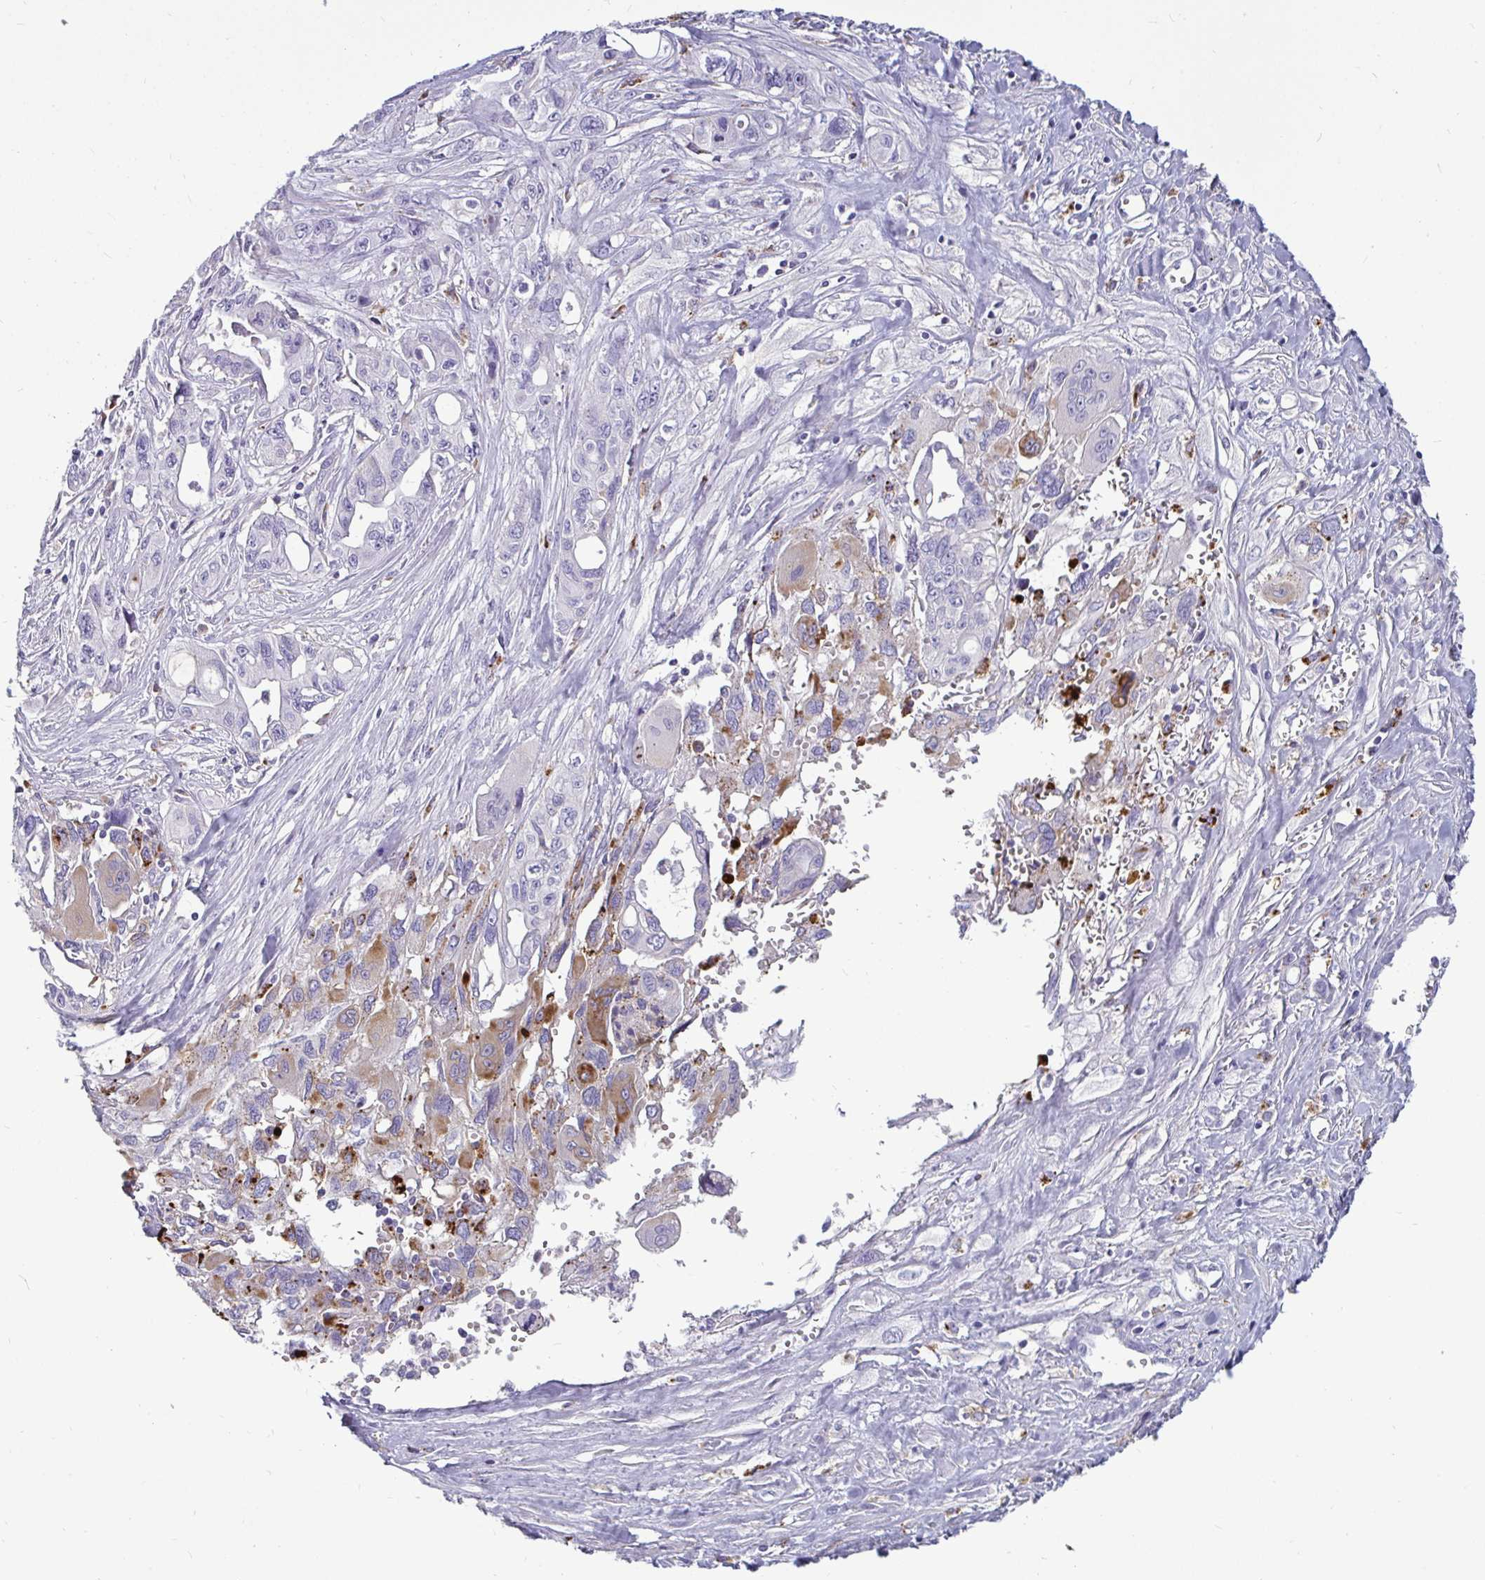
{"staining": {"intensity": "moderate", "quantity": "<25%", "location": "cytoplasmic/membranous"}, "tissue": "pancreatic cancer", "cell_type": "Tumor cells", "image_type": "cancer", "snomed": [{"axis": "morphology", "description": "Adenocarcinoma, NOS"}, {"axis": "topography", "description": "Pancreas"}], "caption": "Human pancreatic cancer (adenocarcinoma) stained for a protein (brown) demonstrates moderate cytoplasmic/membranous positive positivity in approximately <25% of tumor cells.", "gene": "CTSZ", "patient": {"sex": "female", "age": 47}}